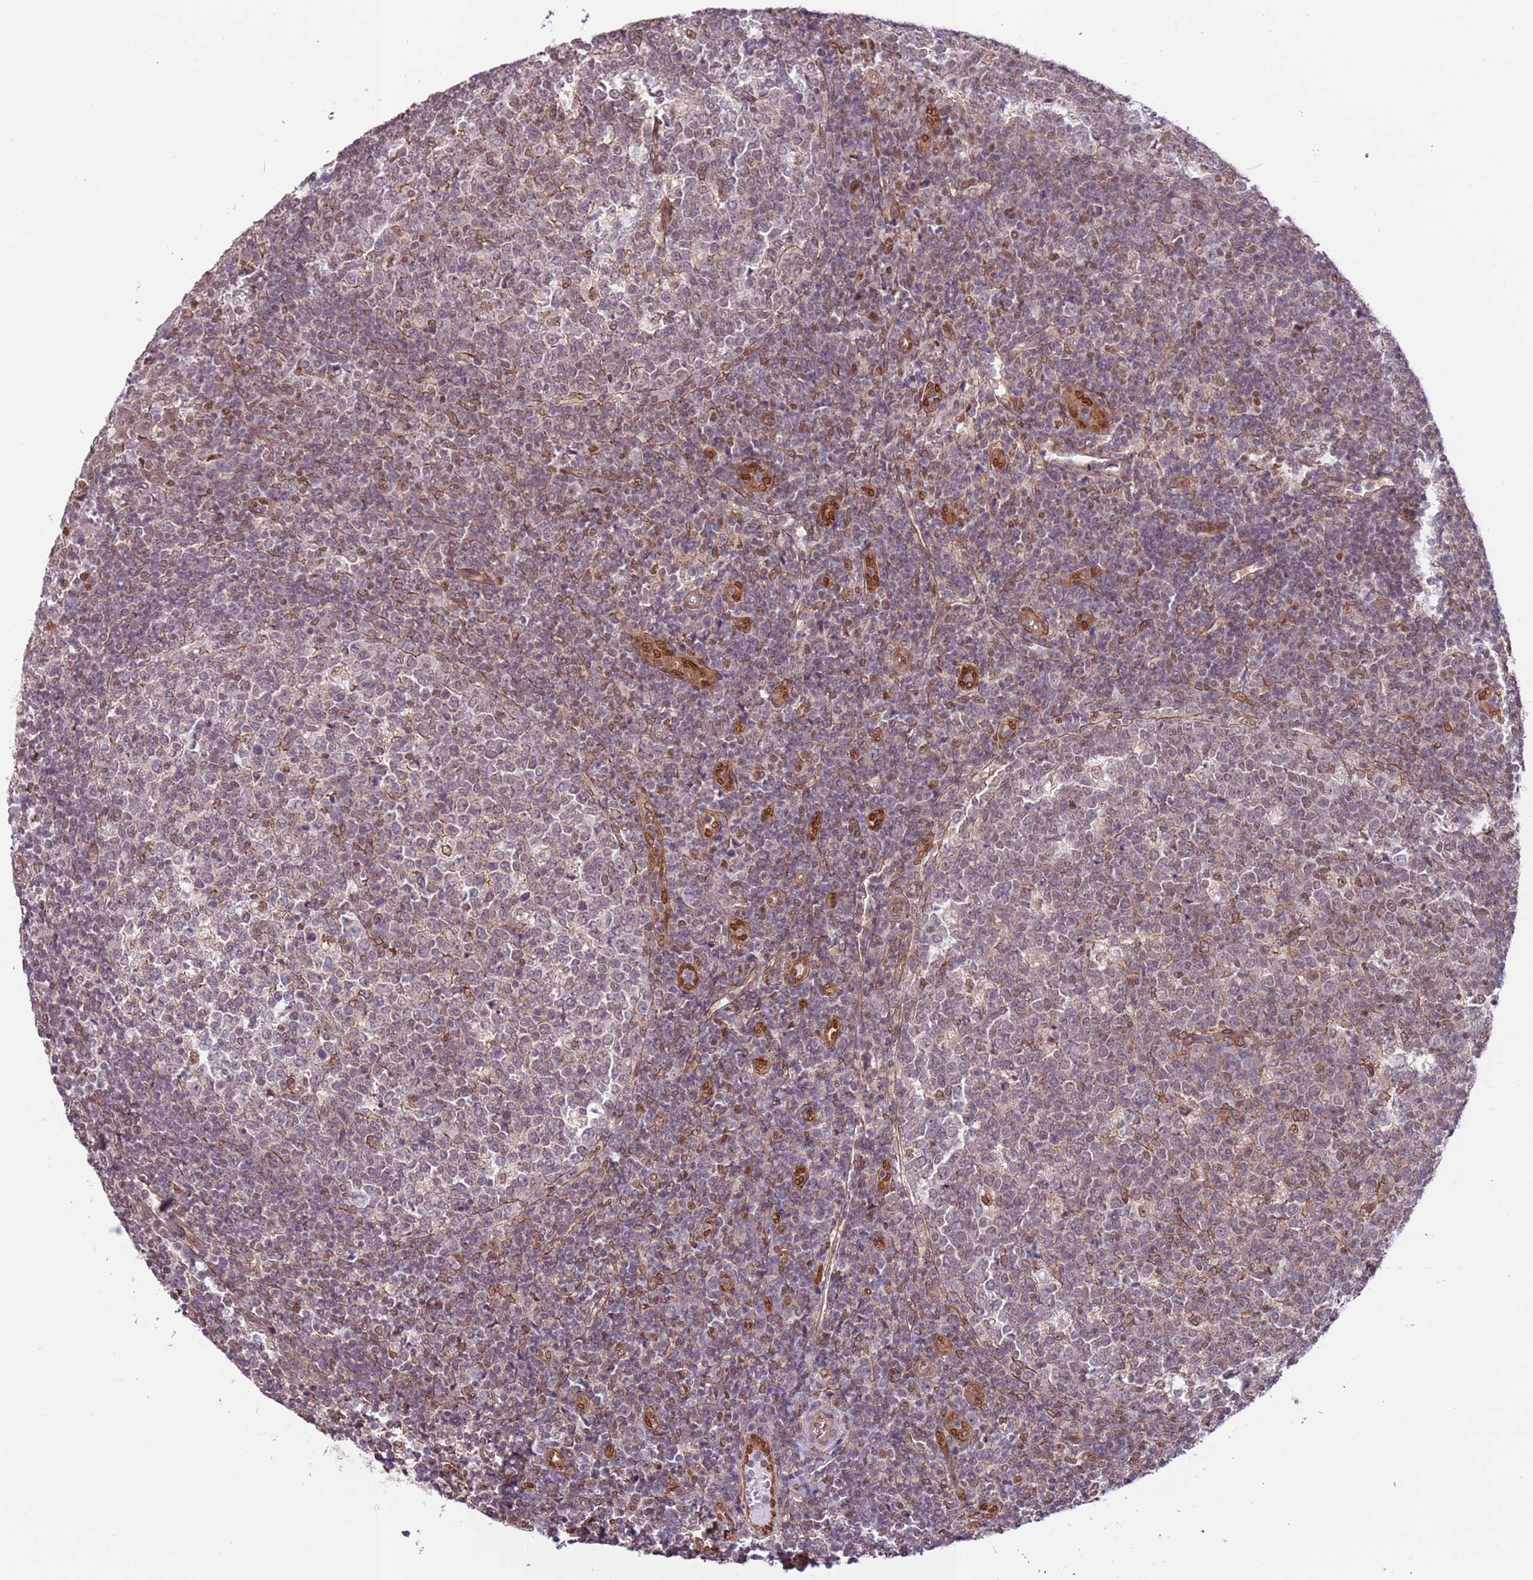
{"staining": {"intensity": "moderate", "quantity": "25%-75%", "location": "cytoplasmic/membranous,nuclear"}, "tissue": "tonsil", "cell_type": "Germinal center cells", "image_type": "normal", "snomed": [{"axis": "morphology", "description": "Normal tissue, NOS"}, {"axis": "topography", "description": "Tonsil"}], "caption": "Germinal center cells demonstrate medium levels of moderate cytoplasmic/membranous,nuclear positivity in about 25%-75% of cells in normal human tonsil.", "gene": "DCAF4", "patient": {"sex": "female", "age": 19}}